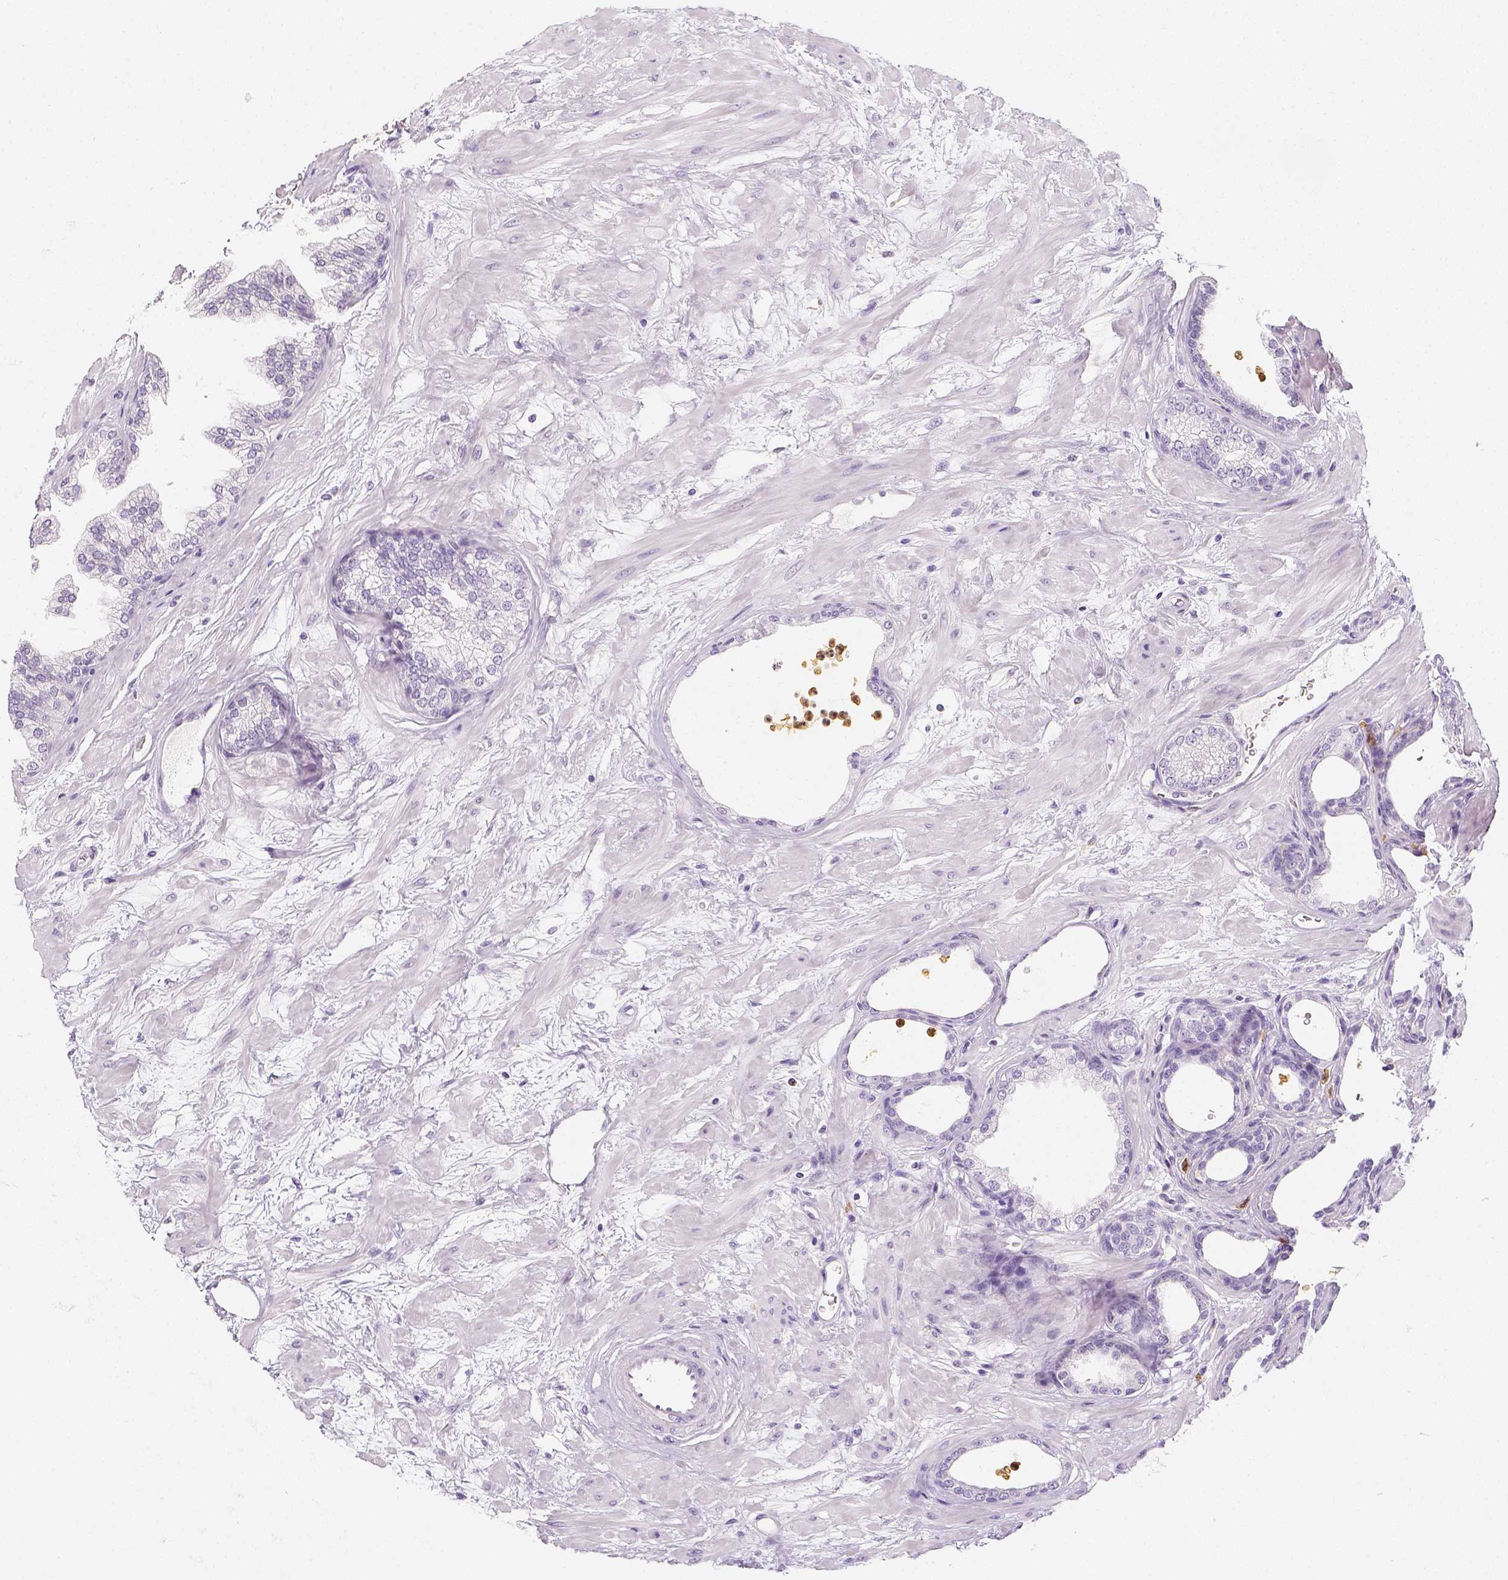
{"staining": {"intensity": "negative", "quantity": "none", "location": "none"}, "tissue": "prostate", "cell_type": "Glandular cells", "image_type": "normal", "snomed": [{"axis": "morphology", "description": "Normal tissue, NOS"}, {"axis": "topography", "description": "Prostate"}], "caption": "High magnification brightfield microscopy of benign prostate stained with DAB (brown) and counterstained with hematoxylin (blue): glandular cells show no significant expression.", "gene": "NECAB2", "patient": {"sex": "male", "age": 37}}